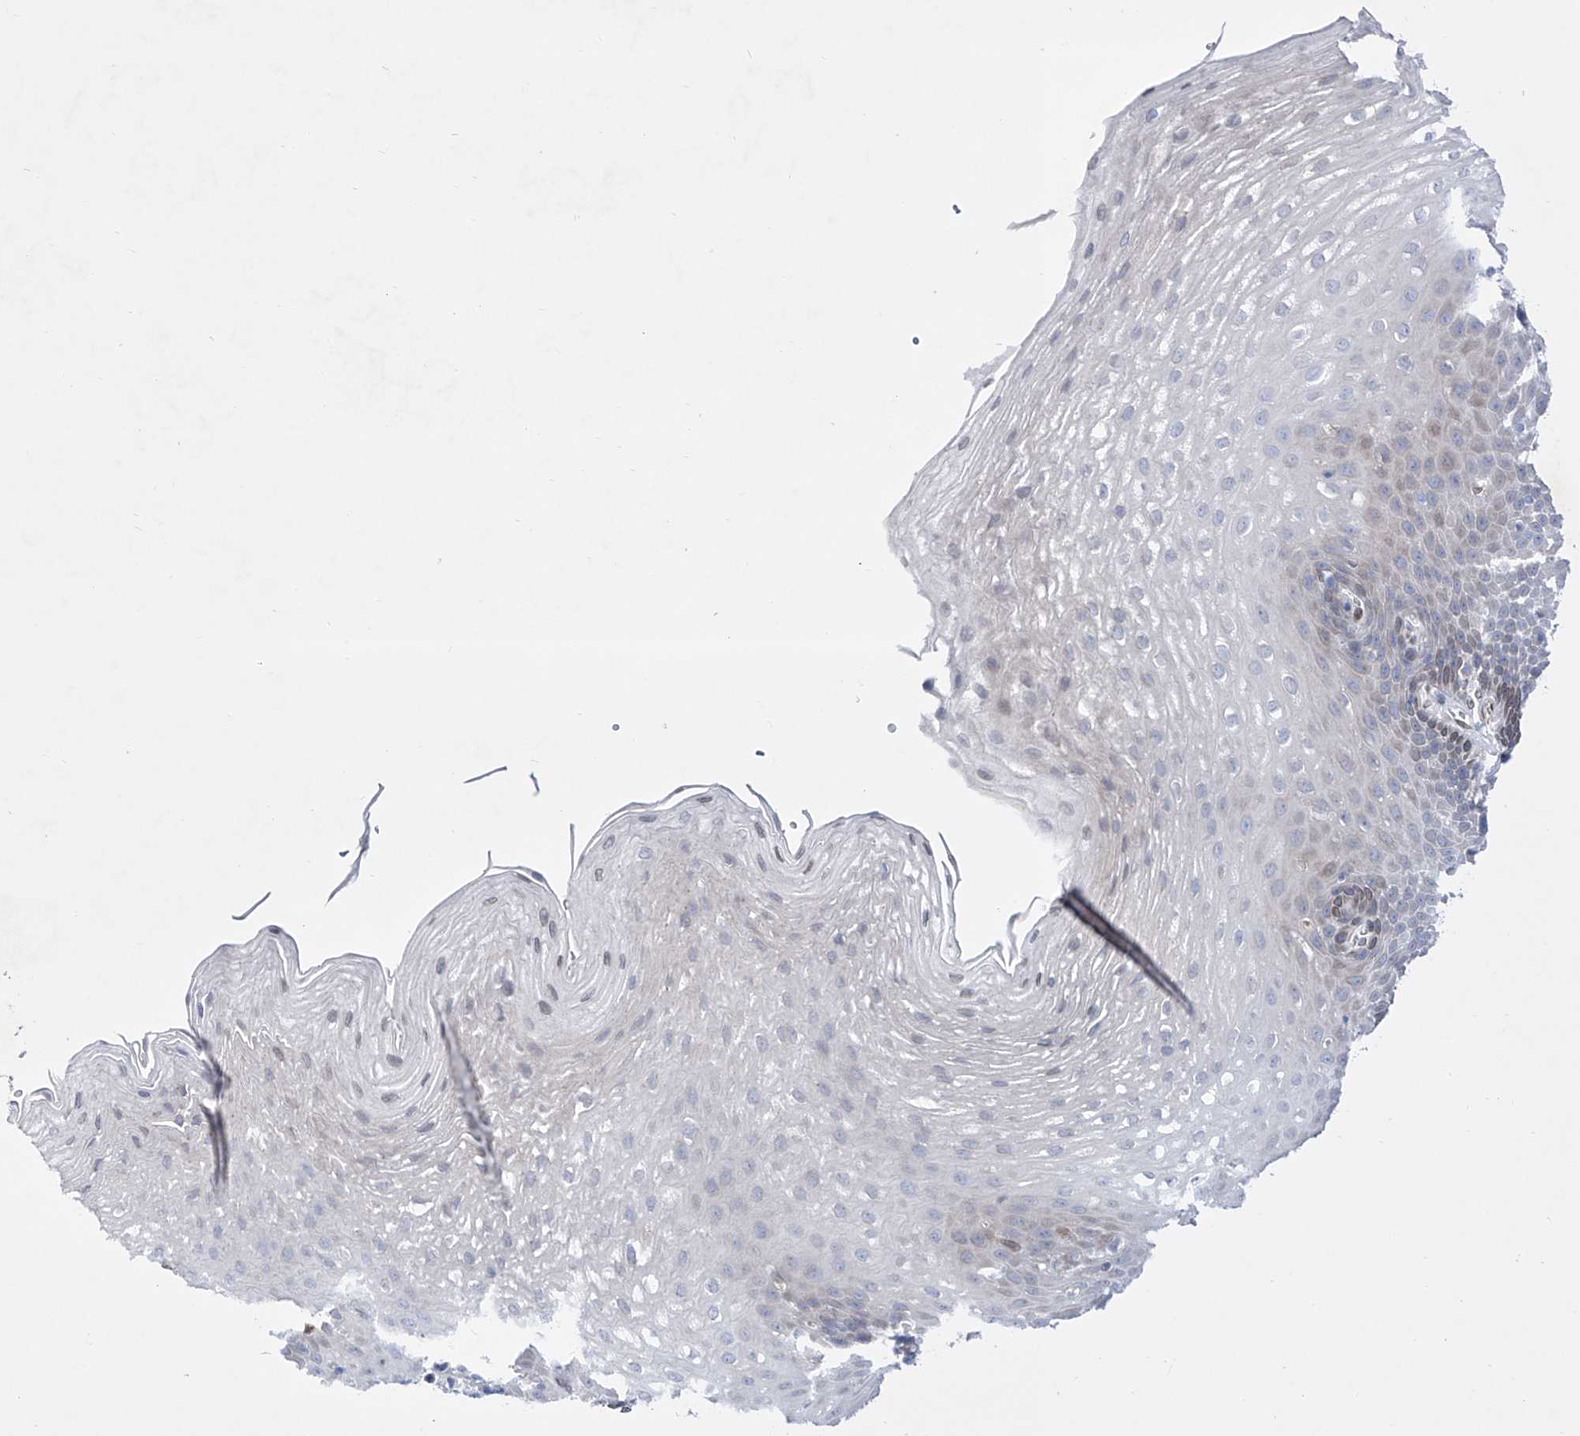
{"staining": {"intensity": "weak", "quantity": "<25%", "location": "nuclear"}, "tissue": "esophagus", "cell_type": "Squamous epithelial cells", "image_type": "normal", "snomed": [{"axis": "morphology", "description": "Normal tissue, NOS"}, {"axis": "topography", "description": "Esophagus"}], "caption": "DAB immunohistochemical staining of benign human esophagus reveals no significant positivity in squamous epithelial cells. (DAB (3,3'-diaminobenzidine) immunohistochemistry (IHC) visualized using brightfield microscopy, high magnification).", "gene": "LCLAT1", "patient": {"sex": "female", "age": 66}}